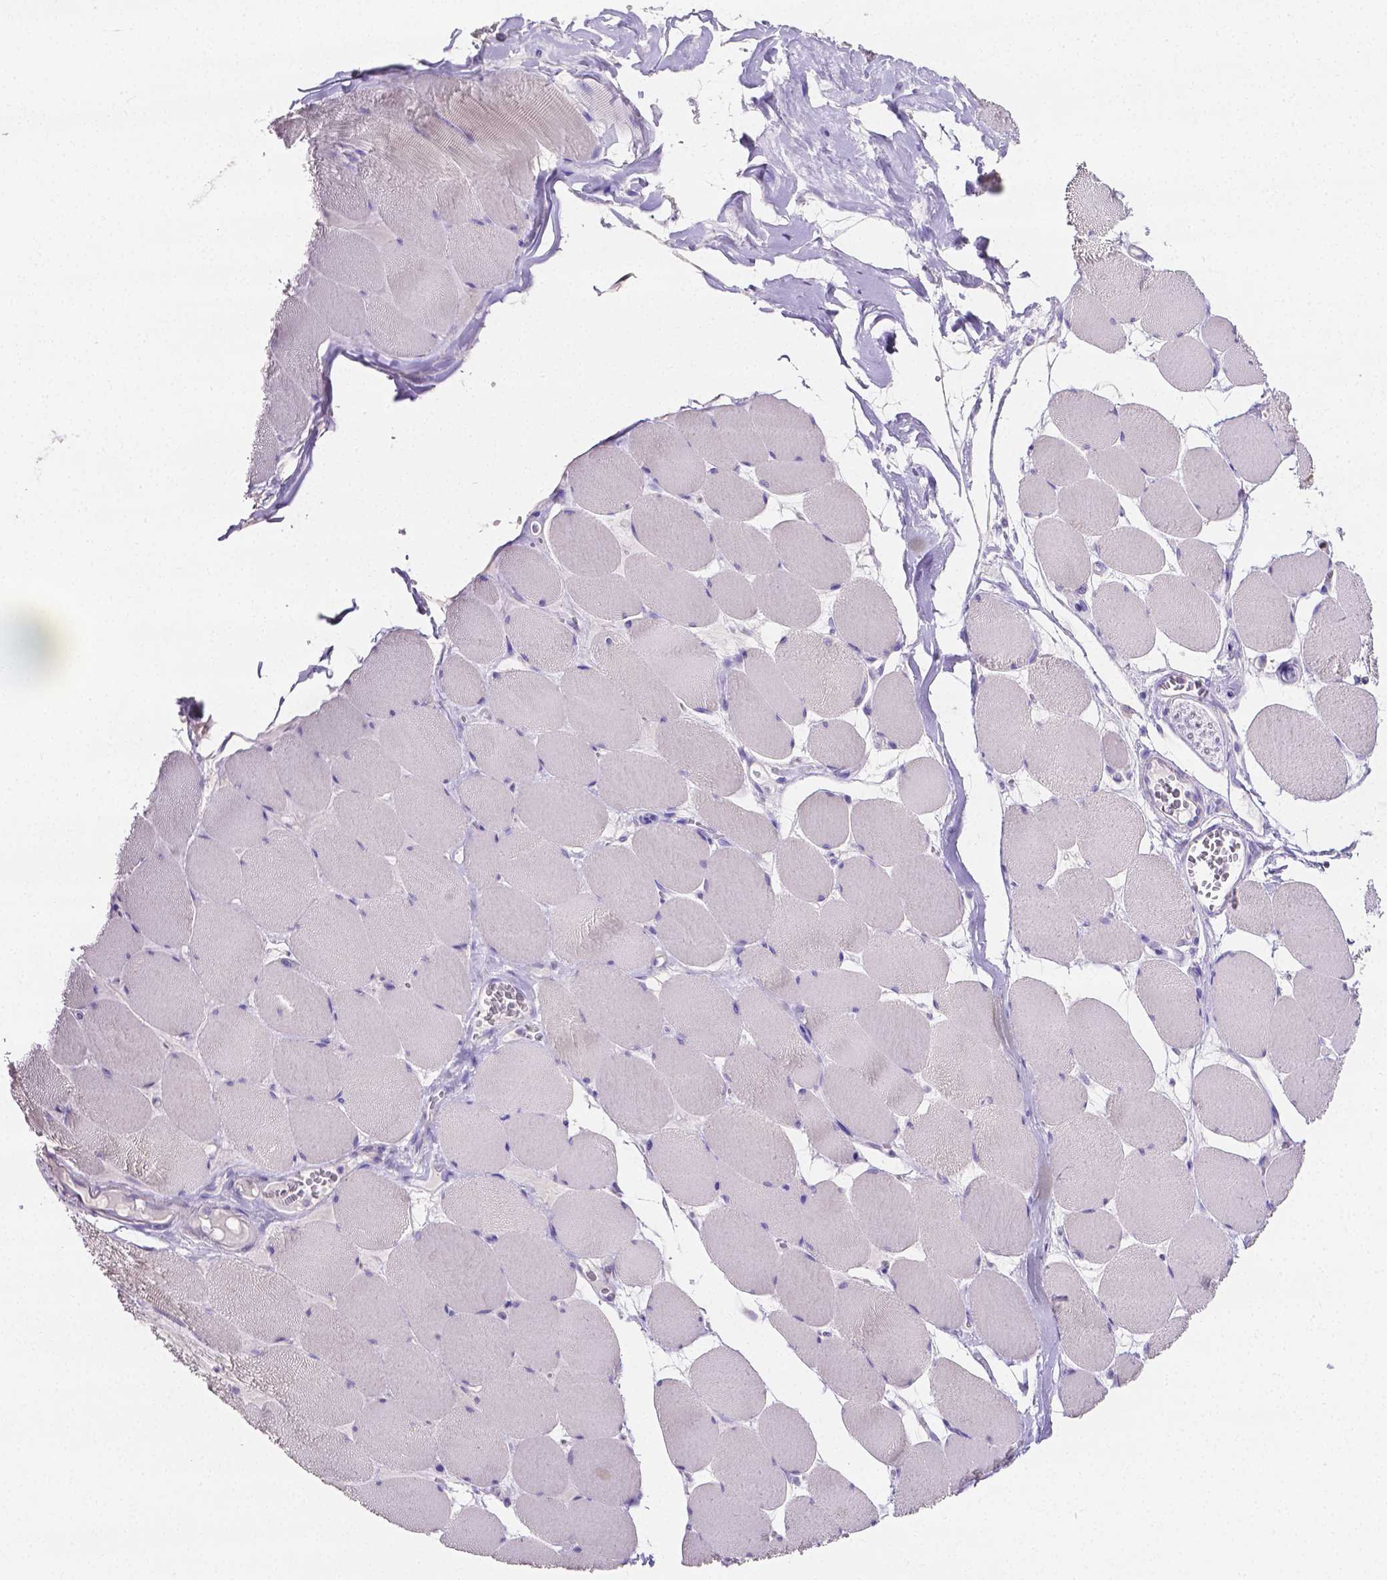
{"staining": {"intensity": "negative", "quantity": "none", "location": "none"}, "tissue": "skeletal muscle", "cell_type": "Myocytes", "image_type": "normal", "snomed": [{"axis": "morphology", "description": "Normal tissue, NOS"}, {"axis": "topography", "description": "Skeletal muscle"}], "caption": "The immunohistochemistry (IHC) histopathology image has no significant staining in myocytes of skeletal muscle. (DAB IHC with hematoxylin counter stain).", "gene": "SLC22A2", "patient": {"sex": "female", "age": 75}}